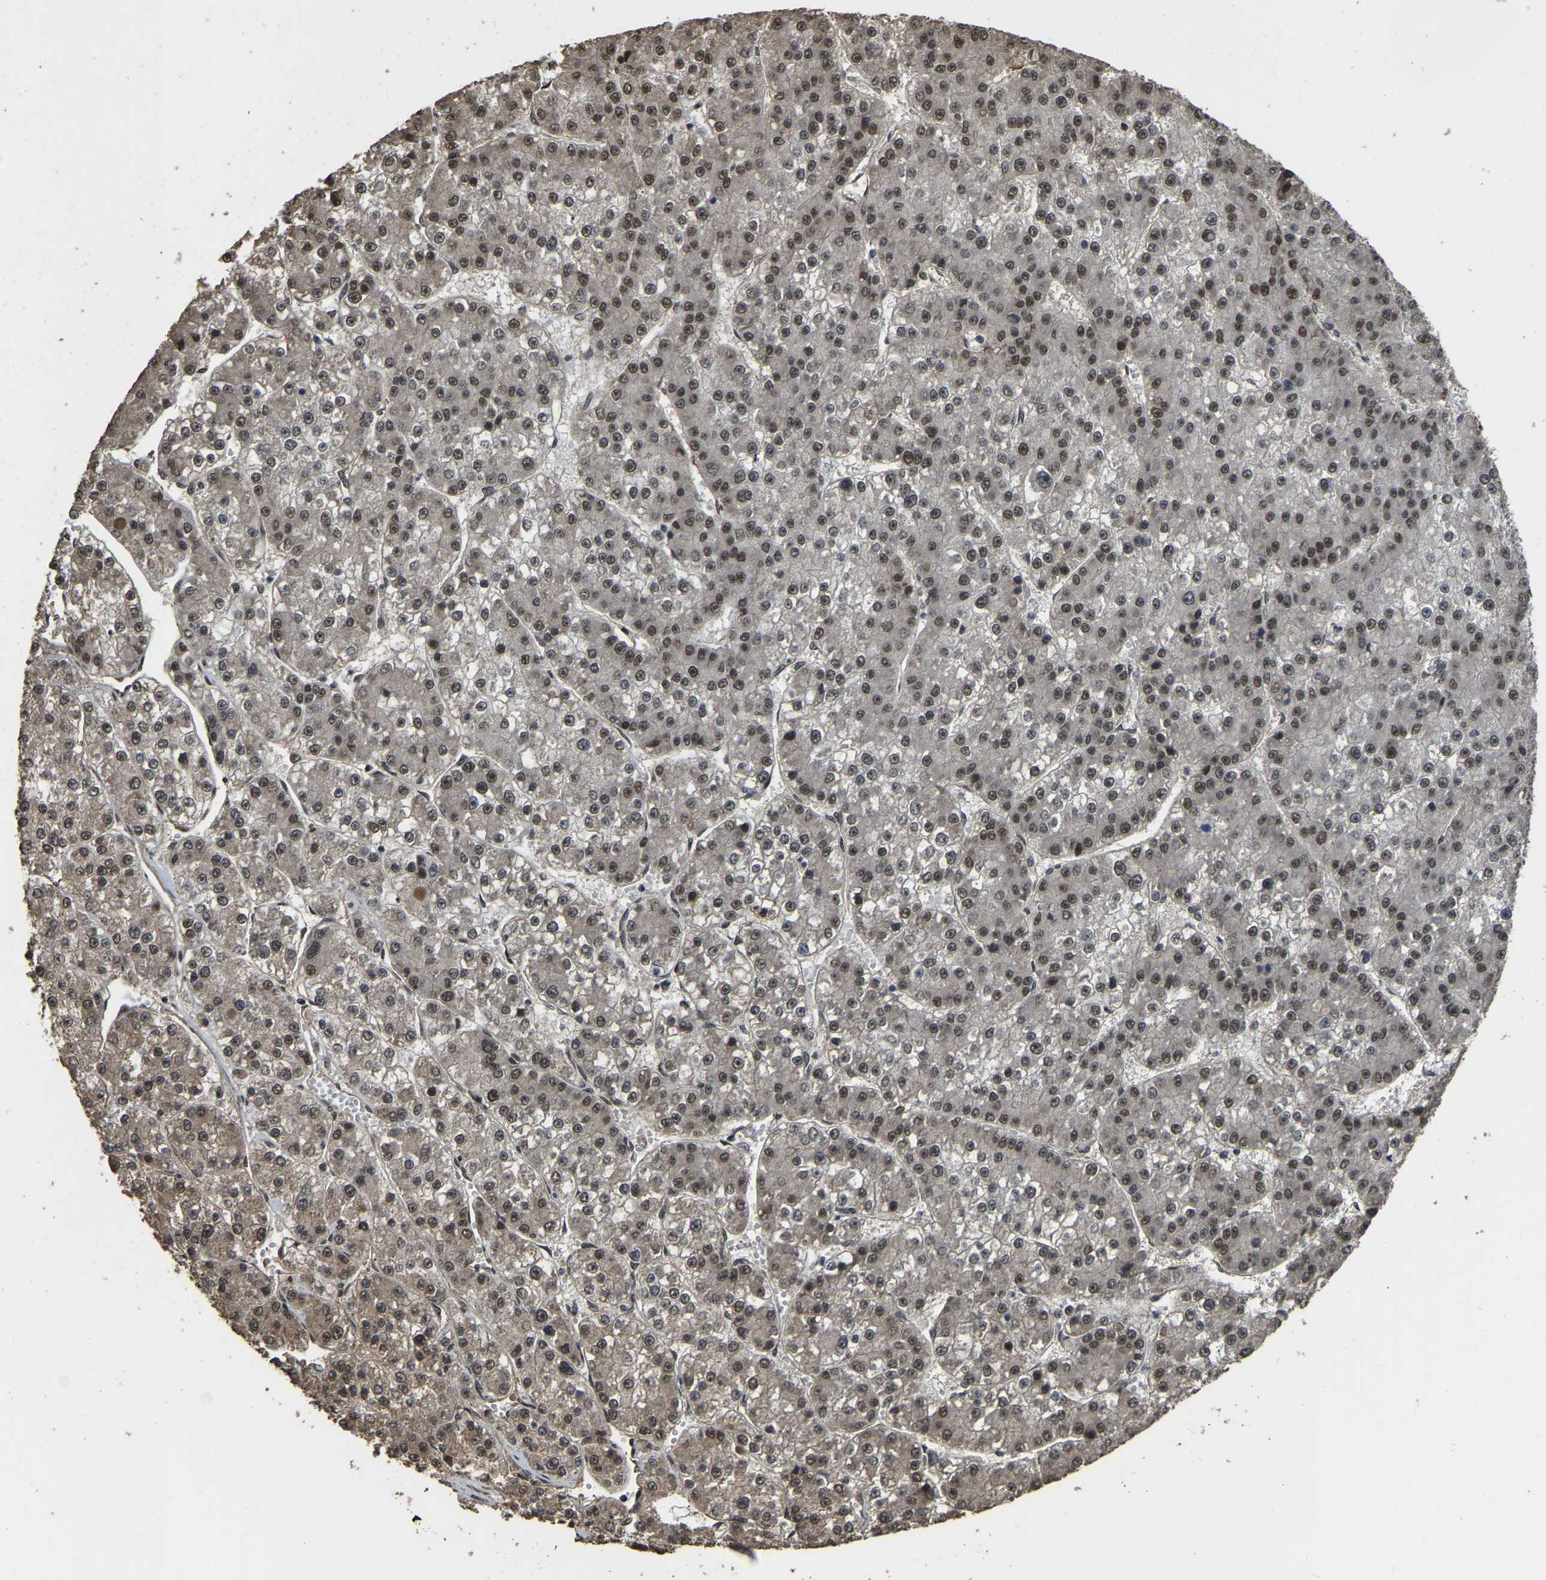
{"staining": {"intensity": "moderate", "quantity": ">75%", "location": "nuclear"}, "tissue": "liver cancer", "cell_type": "Tumor cells", "image_type": "cancer", "snomed": [{"axis": "morphology", "description": "Carcinoma, Hepatocellular, NOS"}, {"axis": "topography", "description": "Liver"}], "caption": "Immunohistochemistry micrograph of liver cancer stained for a protein (brown), which shows medium levels of moderate nuclear staining in approximately >75% of tumor cells.", "gene": "ARHGAP23", "patient": {"sex": "female", "age": 73}}